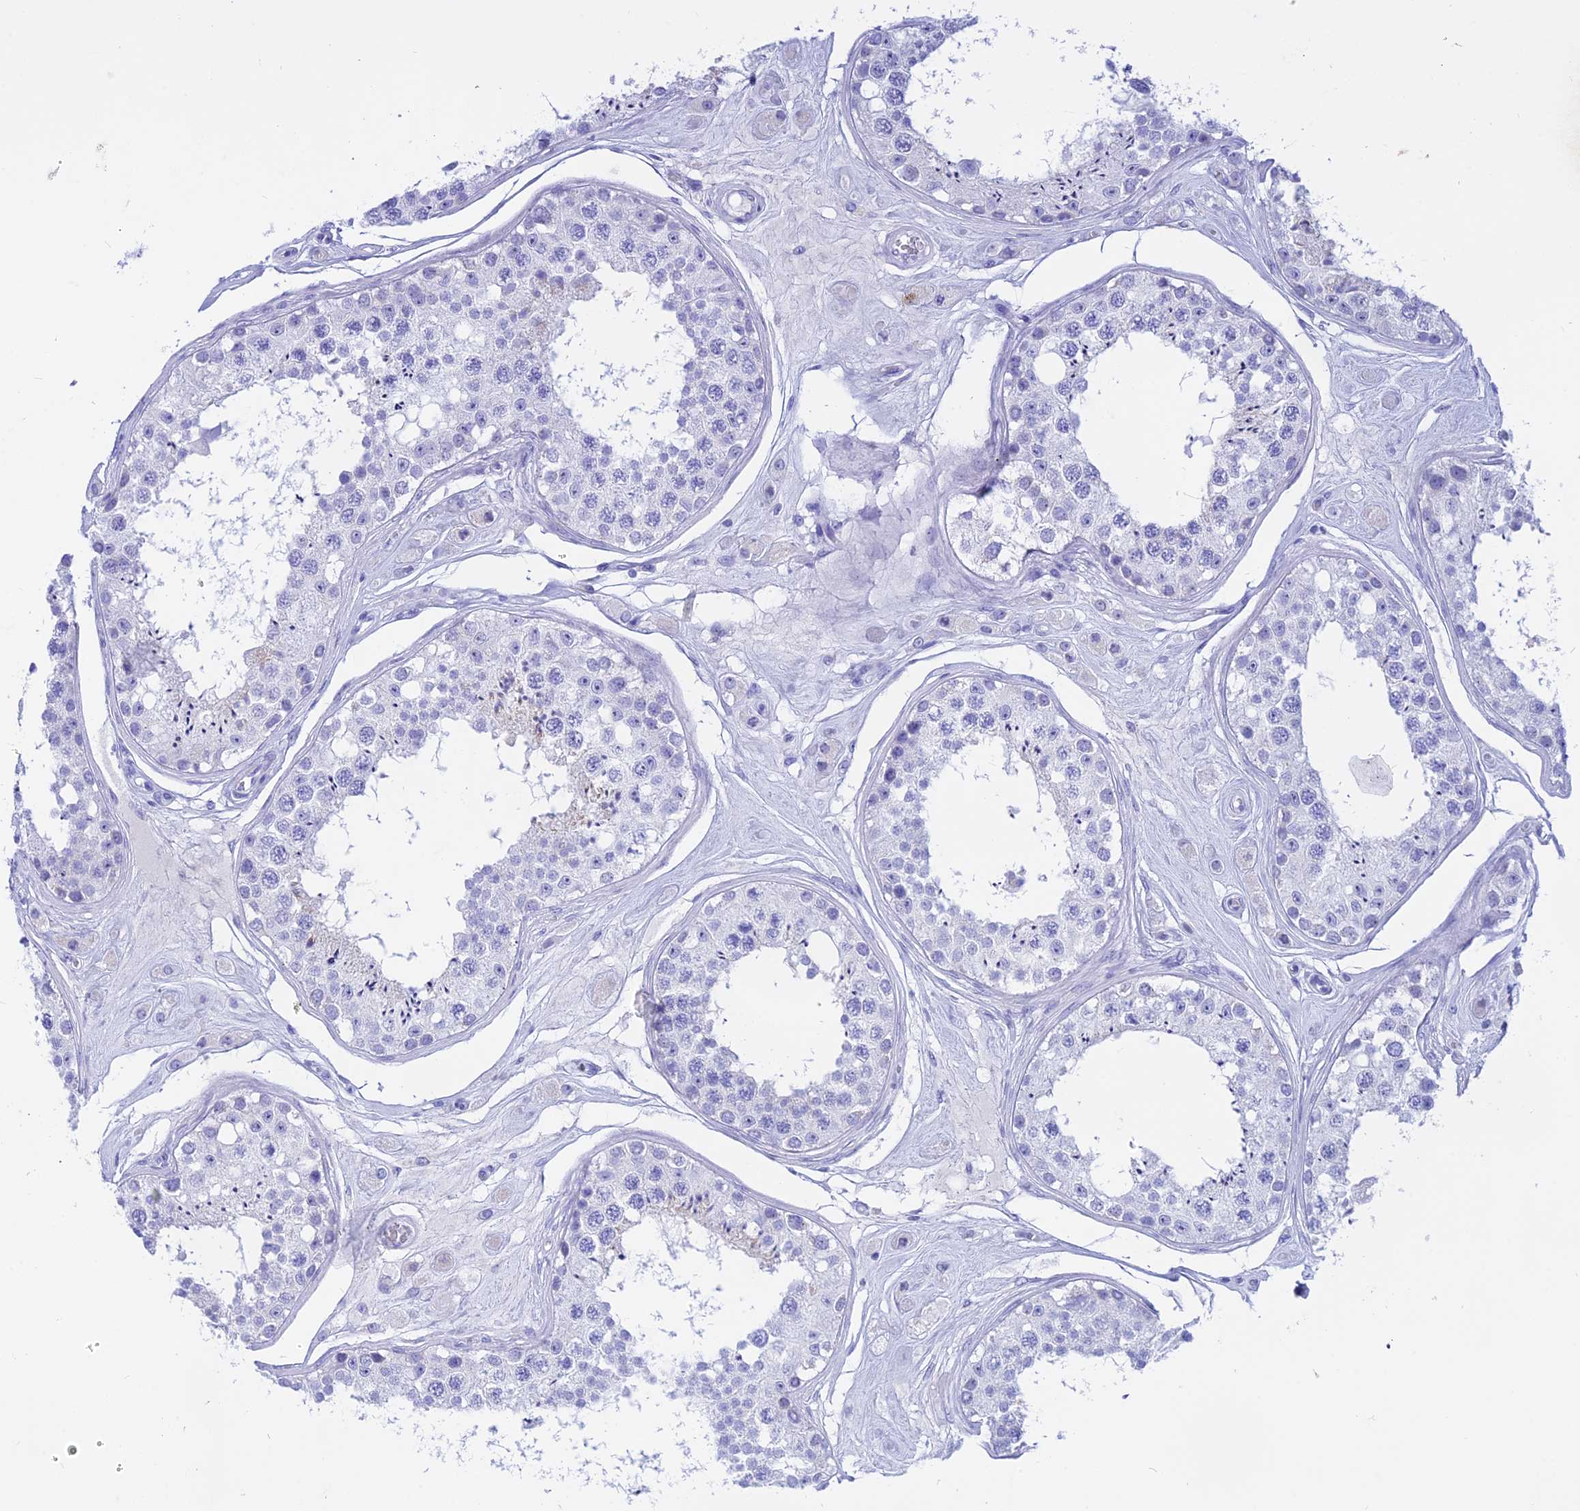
{"staining": {"intensity": "negative", "quantity": "none", "location": "none"}, "tissue": "testis", "cell_type": "Cells in seminiferous ducts", "image_type": "normal", "snomed": [{"axis": "morphology", "description": "Normal tissue, NOS"}, {"axis": "topography", "description": "Testis"}], "caption": "An immunohistochemistry (IHC) photomicrograph of benign testis is shown. There is no staining in cells in seminiferous ducts of testis.", "gene": "ISCA1", "patient": {"sex": "male", "age": 25}}